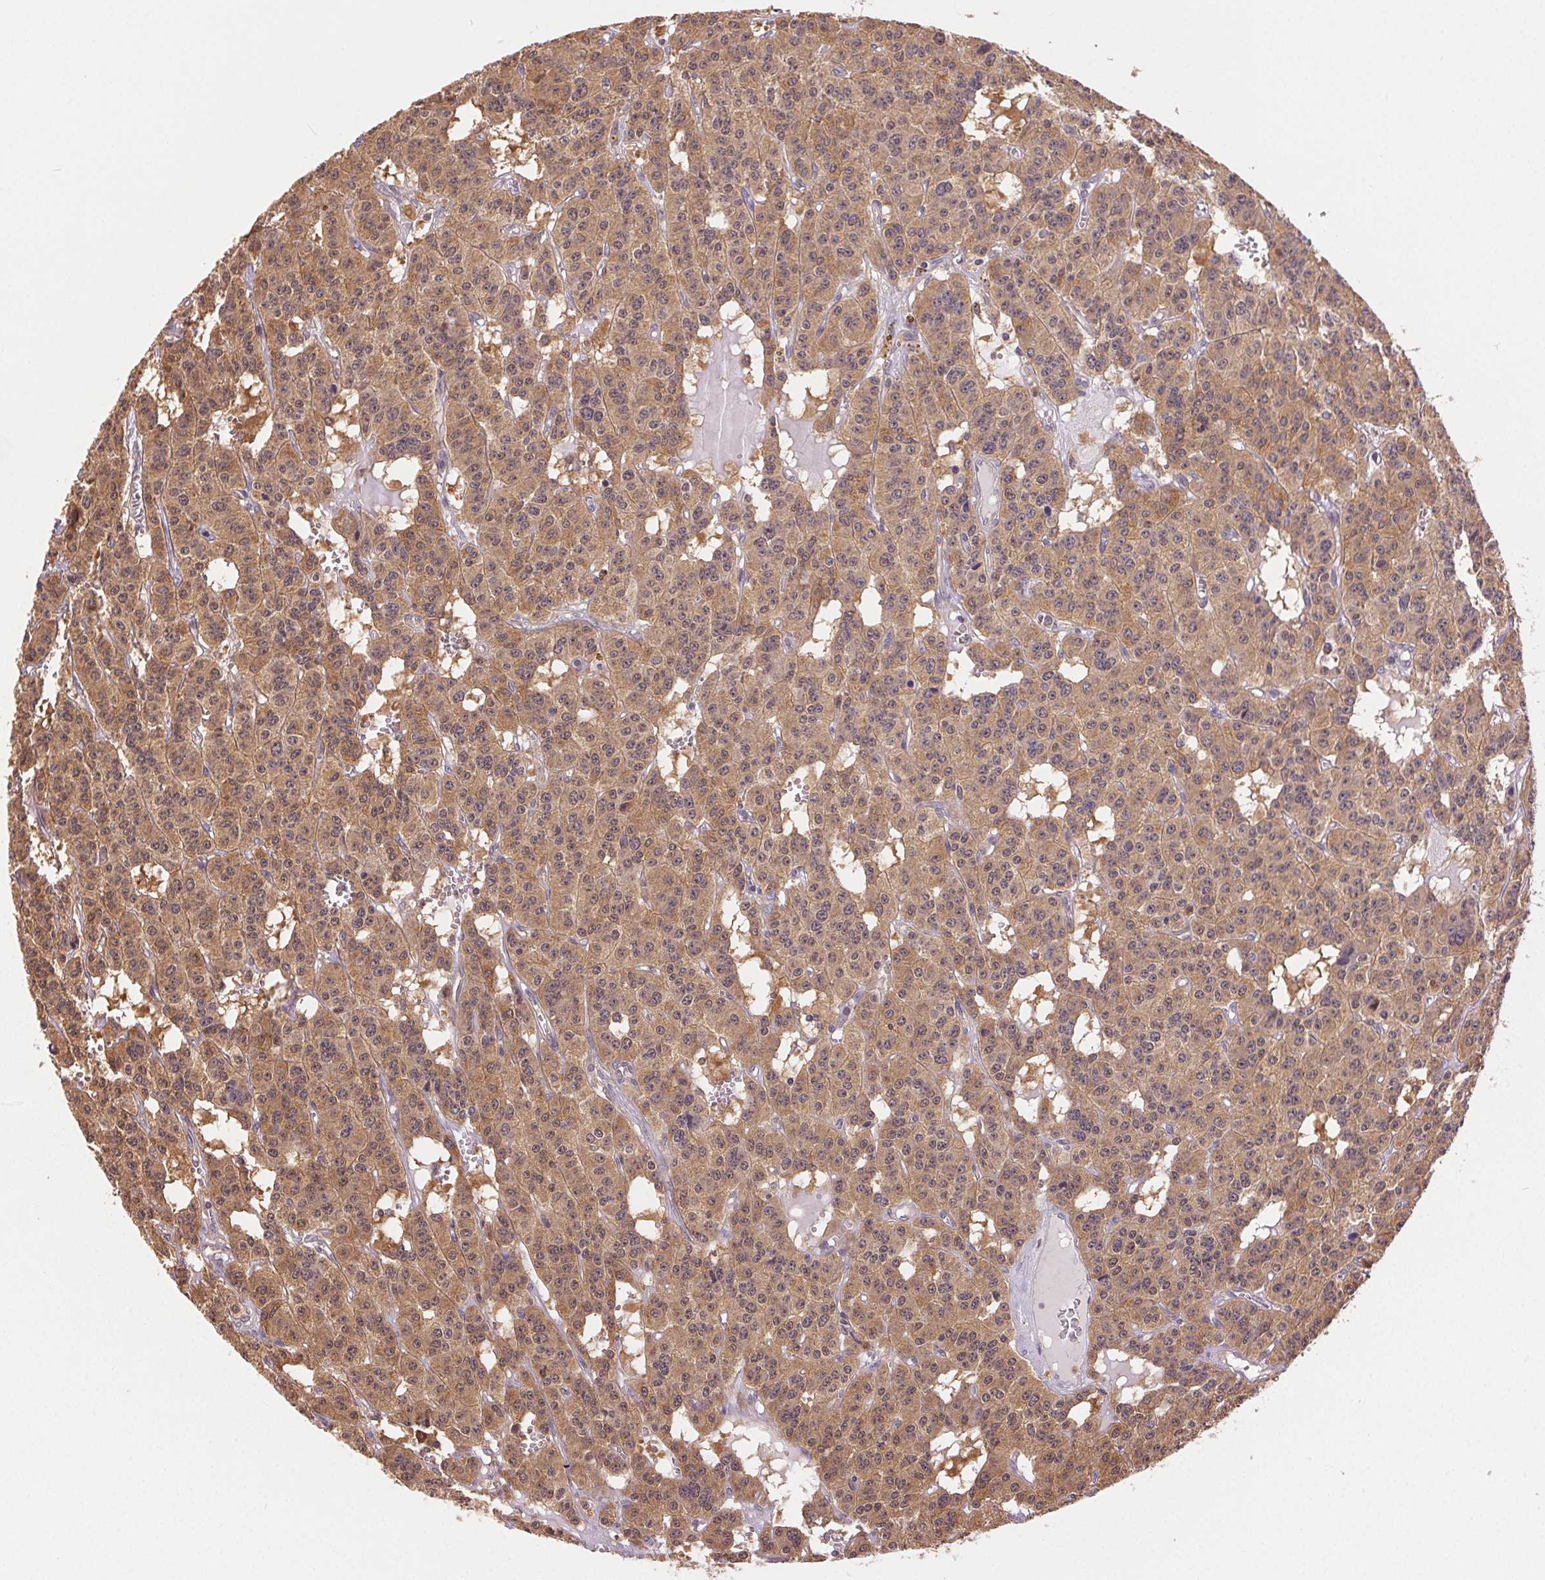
{"staining": {"intensity": "moderate", "quantity": ">75%", "location": "cytoplasmic/membranous"}, "tissue": "carcinoid", "cell_type": "Tumor cells", "image_type": "cancer", "snomed": [{"axis": "morphology", "description": "Carcinoid, malignant, NOS"}, {"axis": "topography", "description": "Lung"}], "caption": "Human carcinoid (malignant) stained for a protein (brown) displays moderate cytoplasmic/membranous positive positivity in approximately >75% of tumor cells.", "gene": "GDI2", "patient": {"sex": "female", "age": 71}}